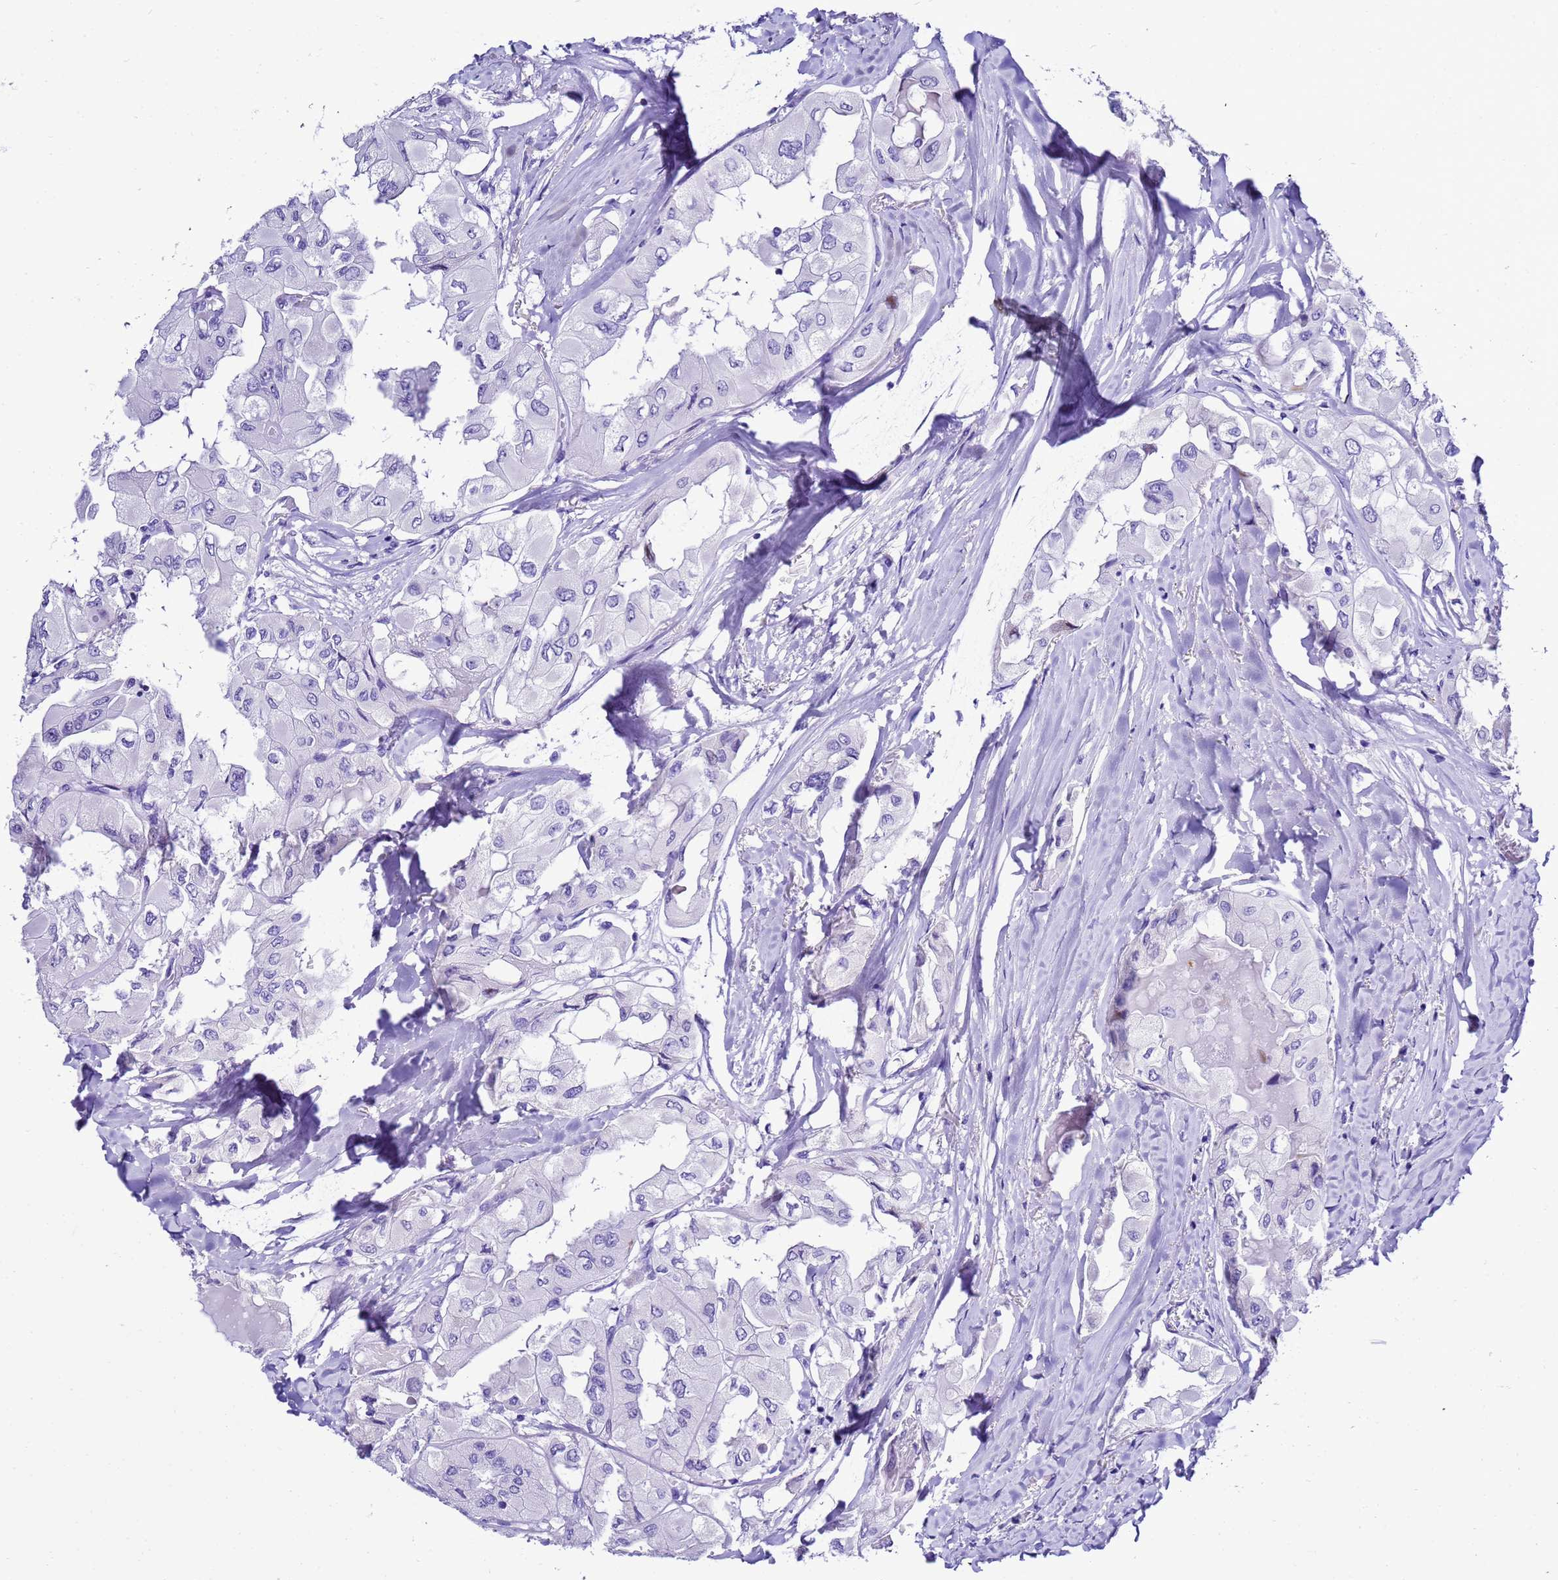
{"staining": {"intensity": "negative", "quantity": "none", "location": "none"}, "tissue": "thyroid cancer", "cell_type": "Tumor cells", "image_type": "cancer", "snomed": [{"axis": "morphology", "description": "Normal tissue, NOS"}, {"axis": "morphology", "description": "Papillary adenocarcinoma, NOS"}, {"axis": "topography", "description": "Thyroid gland"}], "caption": "IHC of thyroid cancer reveals no expression in tumor cells. The staining is performed using DAB brown chromogen with nuclei counter-stained in using hematoxylin.", "gene": "UGT2B10", "patient": {"sex": "female", "age": 59}}